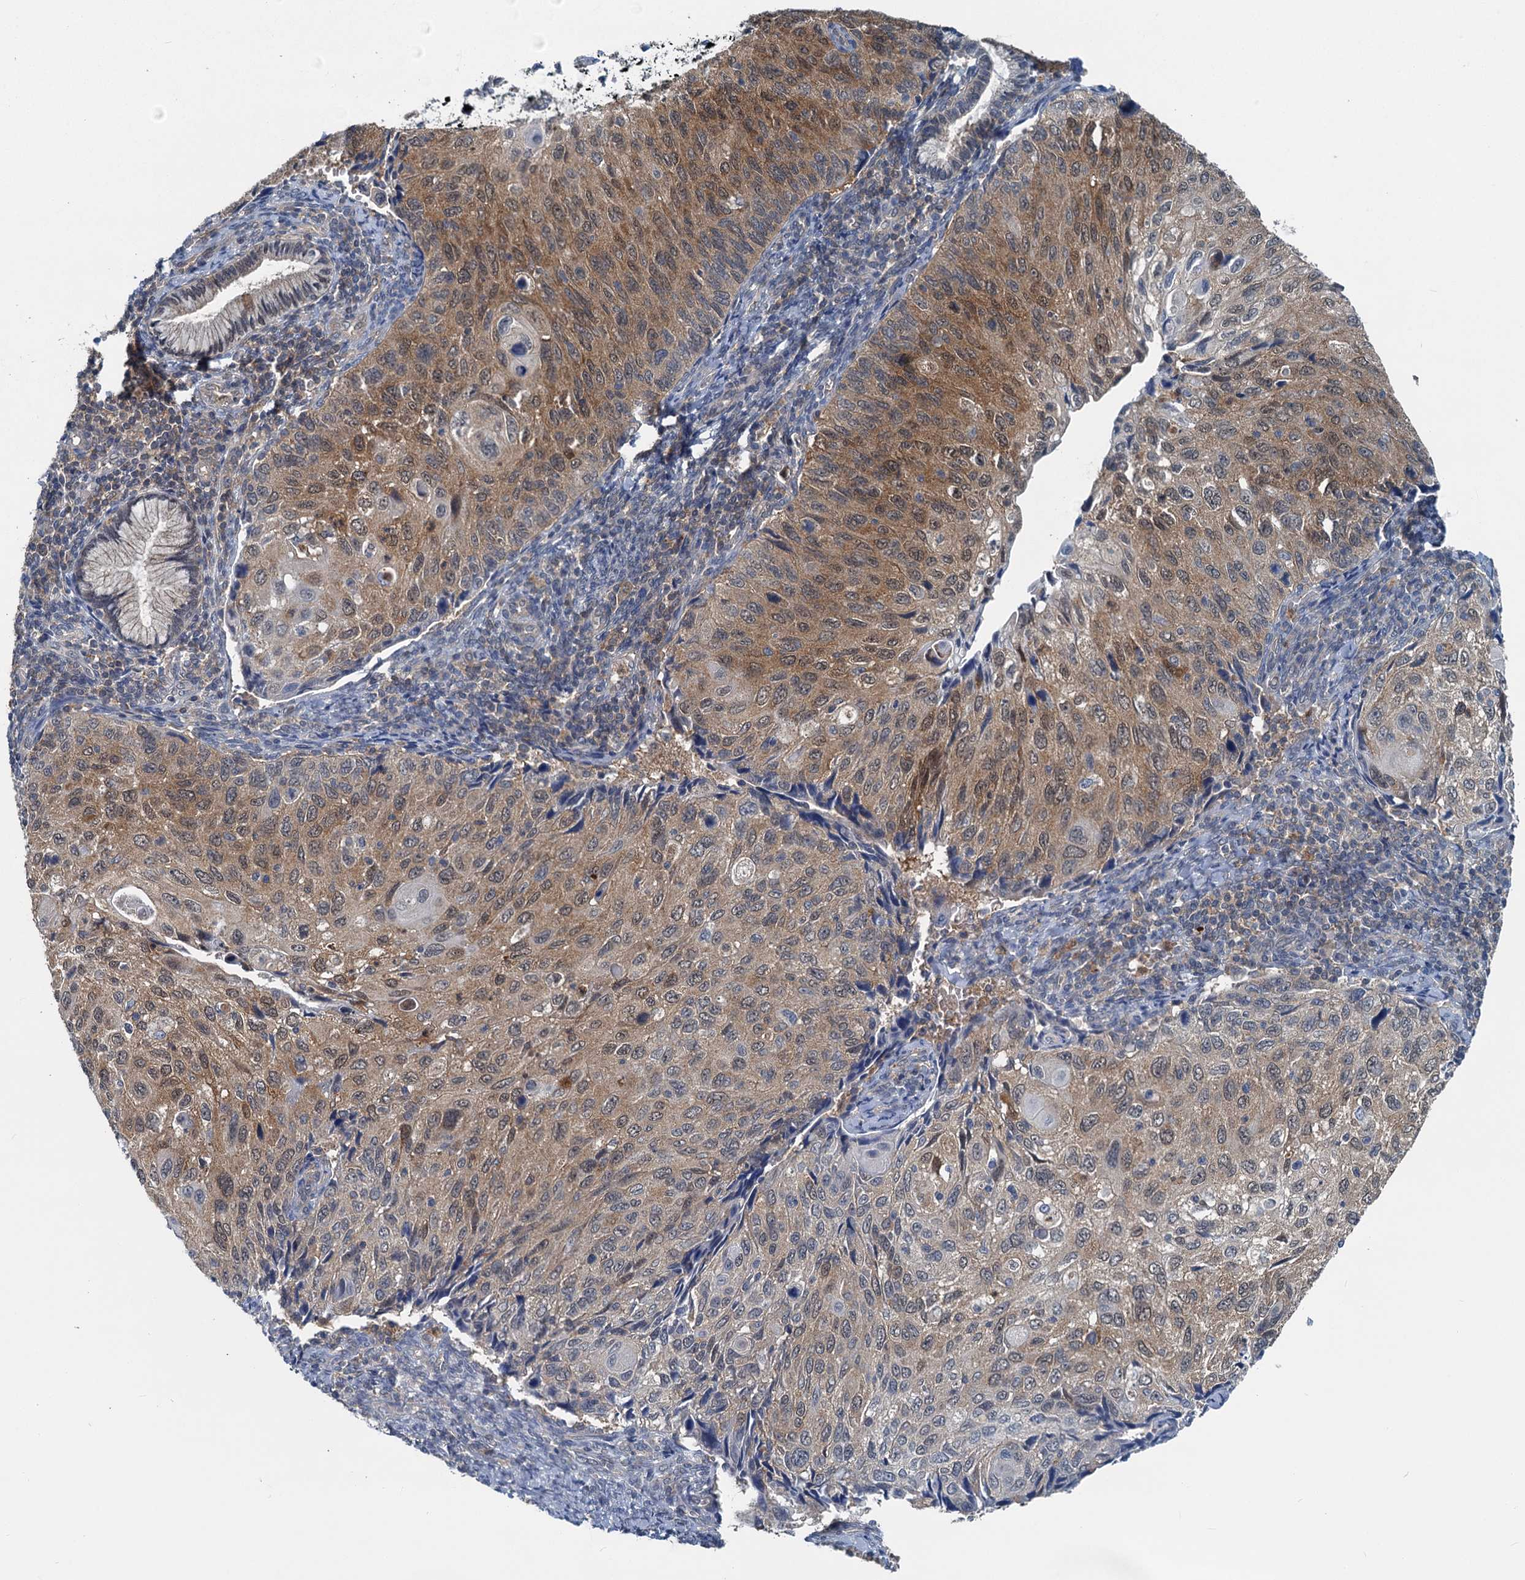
{"staining": {"intensity": "moderate", "quantity": "25%-75%", "location": "cytoplasmic/membranous"}, "tissue": "cervical cancer", "cell_type": "Tumor cells", "image_type": "cancer", "snomed": [{"axis": "morphology", "description": "Squamous cell carcinoma, NOS"}, {"axis": "topography", "description": "Cervix"}], "caption": "IHC of human cervical squamous cell carcinoma reveals medium levels of moderate cytoplasmic/membranous positivity in about 25%-75% of tumor cells.", "gene": "GCLM", "patient": {"sex": "female", "age": 70}}